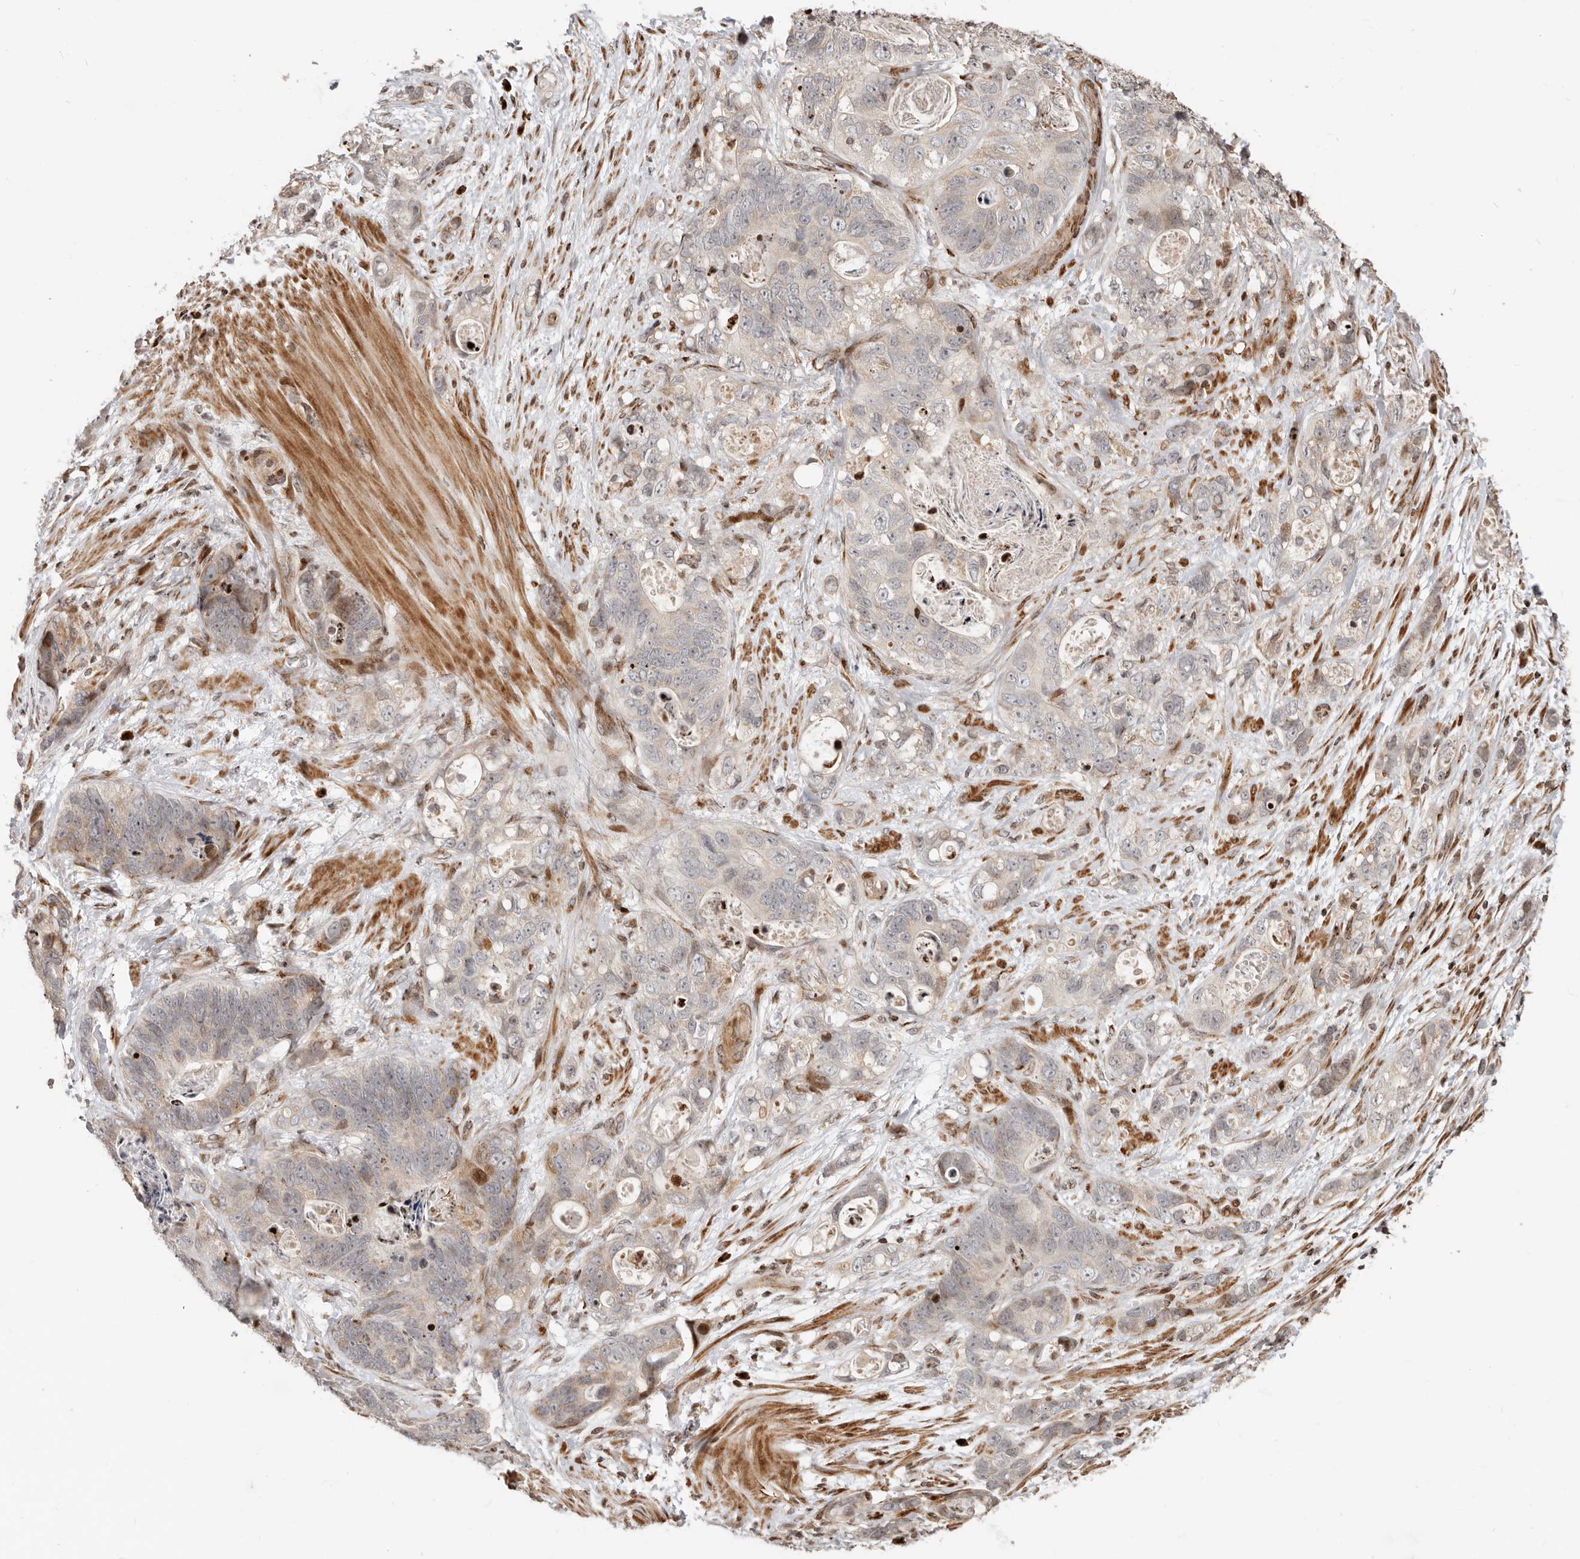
{"staining": {"intensity": "moderate", "quantity": "<25%", "location": "cytoplasmic/membranous,nuclear"}, "tissue": "stomach cancer", "cell_type": "Tumor cells", "image_type": "cancer", "snomed": [{"axis": "morphology", "description": "Normal tissue, NOS"}, {"axis": "morphology", "description": "Adenocarcinoma, NOS"}, {"axis": "topography", "description": "Stomach"}], "caption": "IHC image of neoplastic tissue: human stomach cancer (adenocarcinoma) stained using immunohistochemistry (IHC) shows low levels of moderate protein expression localized specifically in the cytoplasmic/membranous and nuclear of tumor cells, appearing as a cytoplasmic/membranous and nuclear brown color.", "gene": "TRIM4", "patient": {"sex": "female", "age": 89}}